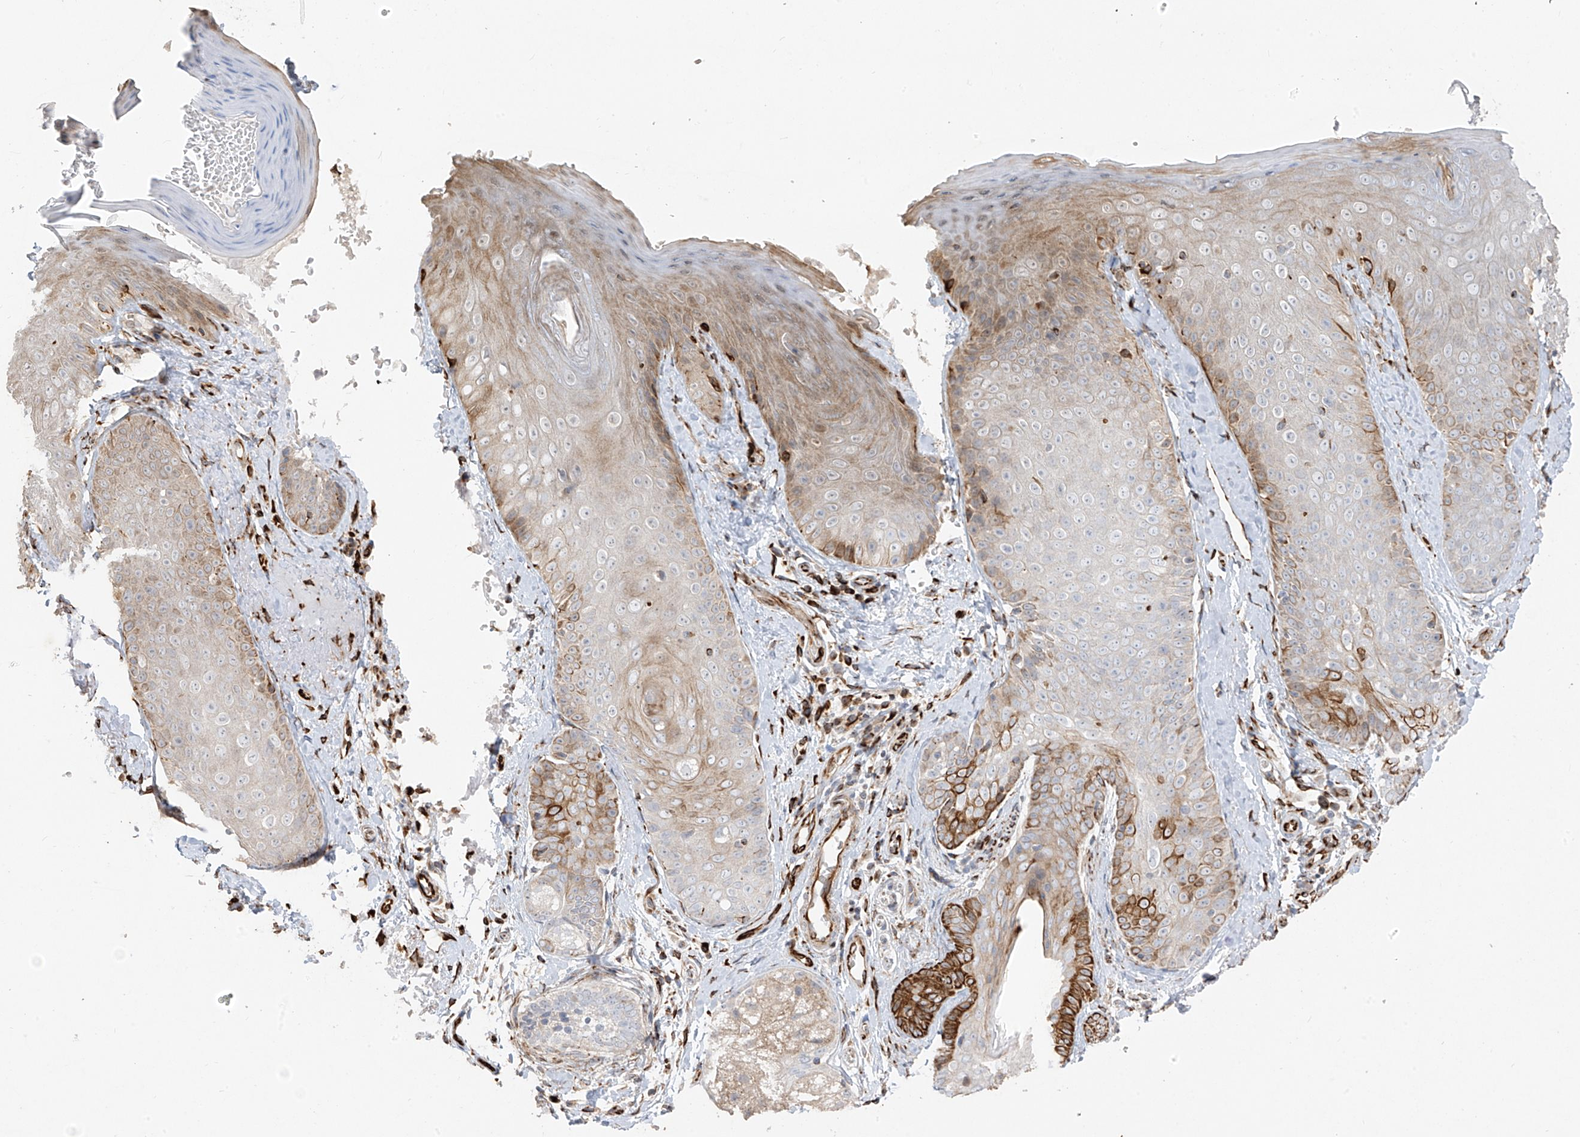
{"staining": {"intensity": "strong", "quantity": ">75%", "location": "cytoplasmic/membranous"}, "tissue": "skin", "cell_type": "Fibroblasts", "image_type": "normal", "snomed": [{"axis": "morphology", "description": "Normal tissue, NOS"}, {"axis": "topography", "description": "Skin"}], "caption": "A high amount of strong cytoplasmic/membranous staining is seen in about >75% of fibroblasts in benign skin.", "gene": "DCDC2", "patient": {"sex": "male", "age": 57}}